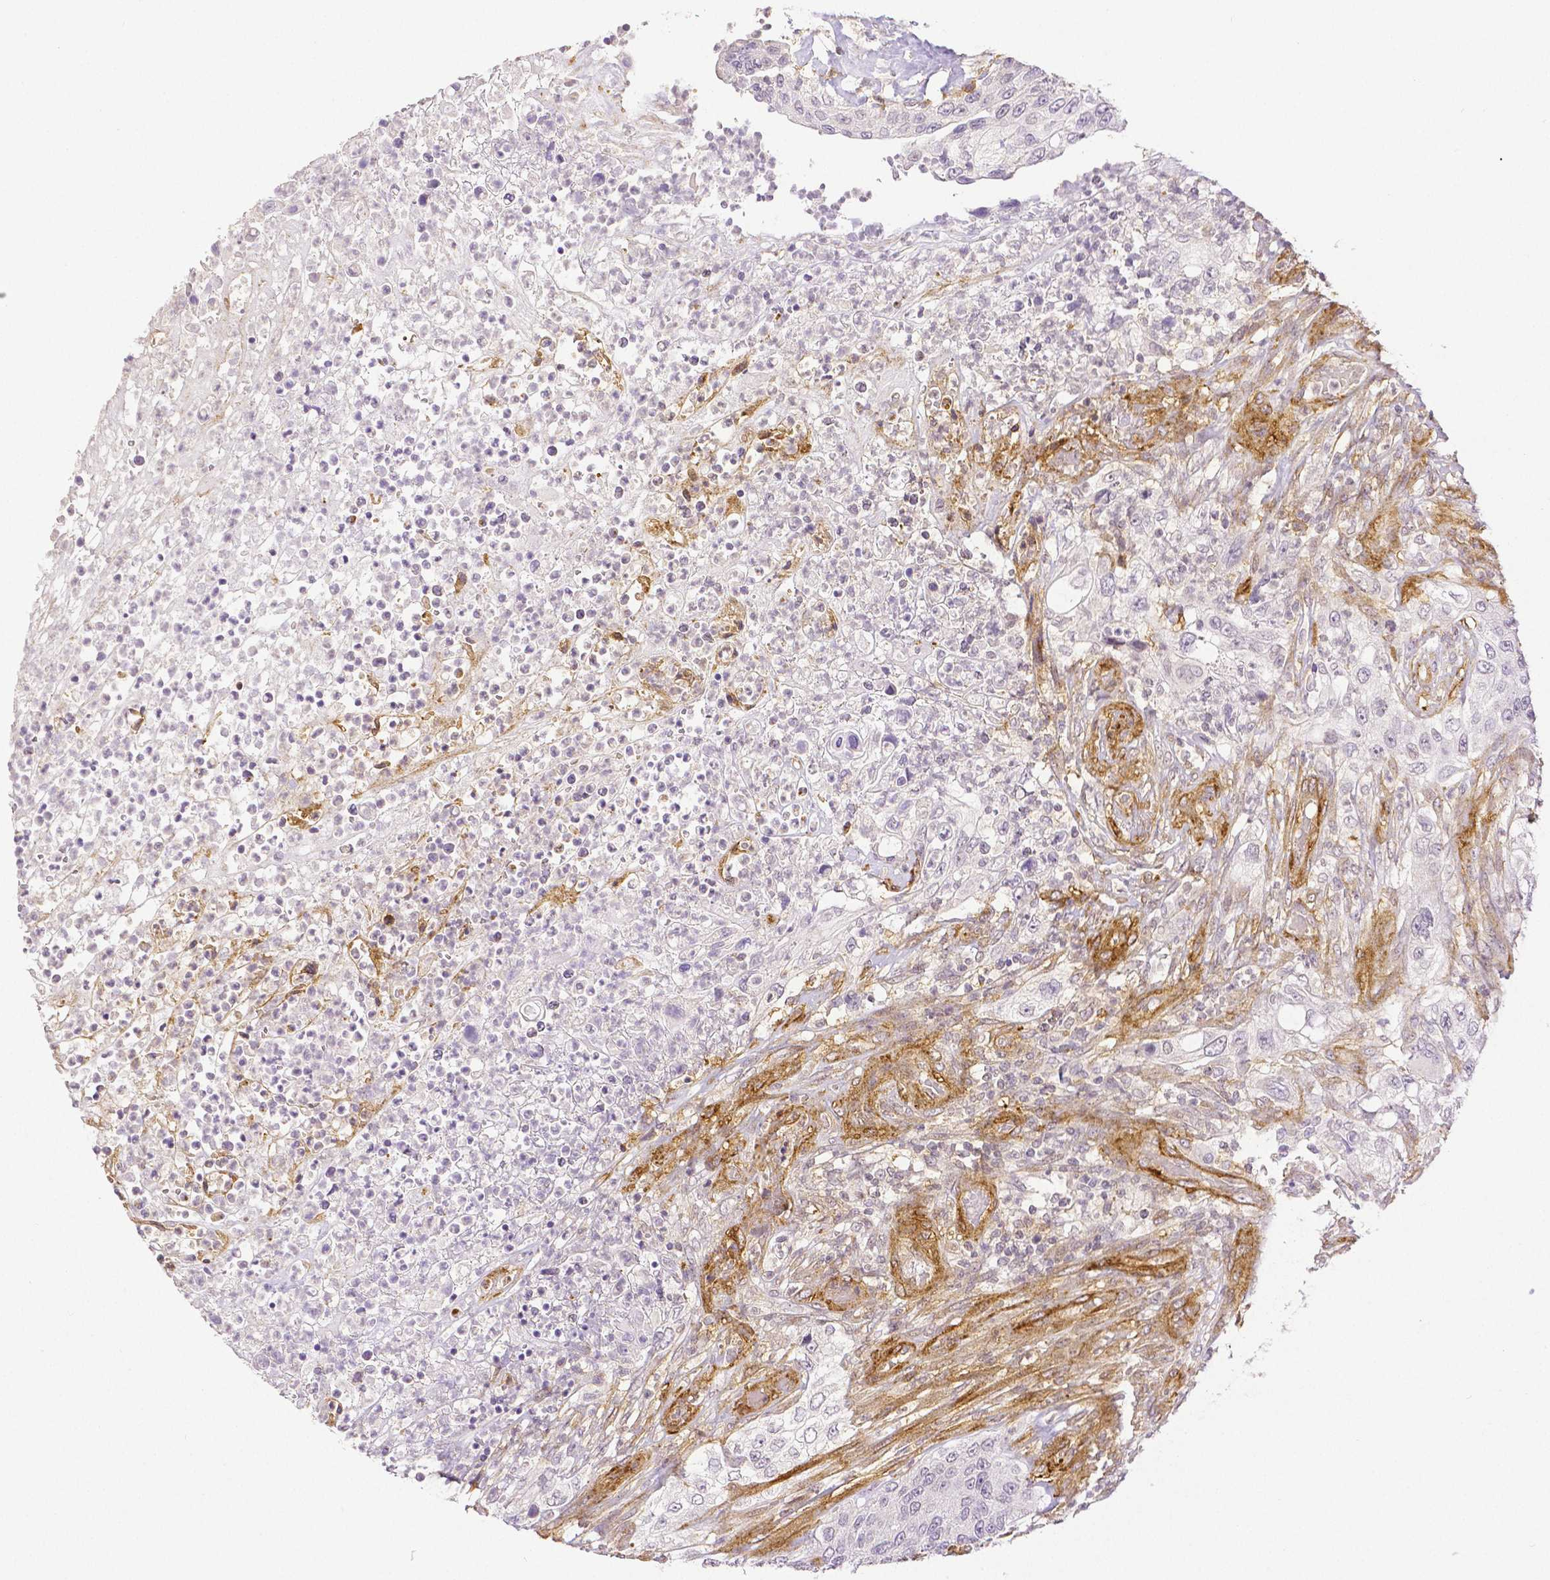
{"staining": {"intensity": "negative", "quantity": "none", "location": "none"}, "tissue": "urothelial cancer", "cell_type": "Tumor cells", "image_type": "cancer", "snomed": [{"axis": "morphology", "description": "Urothelial carcinoma, High grade"}, {"axis": "topography", "description": "Urinary bladder"}], "caption": "High magnification brightfield microscopy of urothelial cancer stained with DAB (brown) and counterstained with hematoxylin (blue): tumor cells show no significant expression. (DAB (3,3'-diaminobenzidine) immunohistochemistry with hematoxylin counter stain).", "gene": "THY1", "patient": {"sex": "female", "age": 60}}